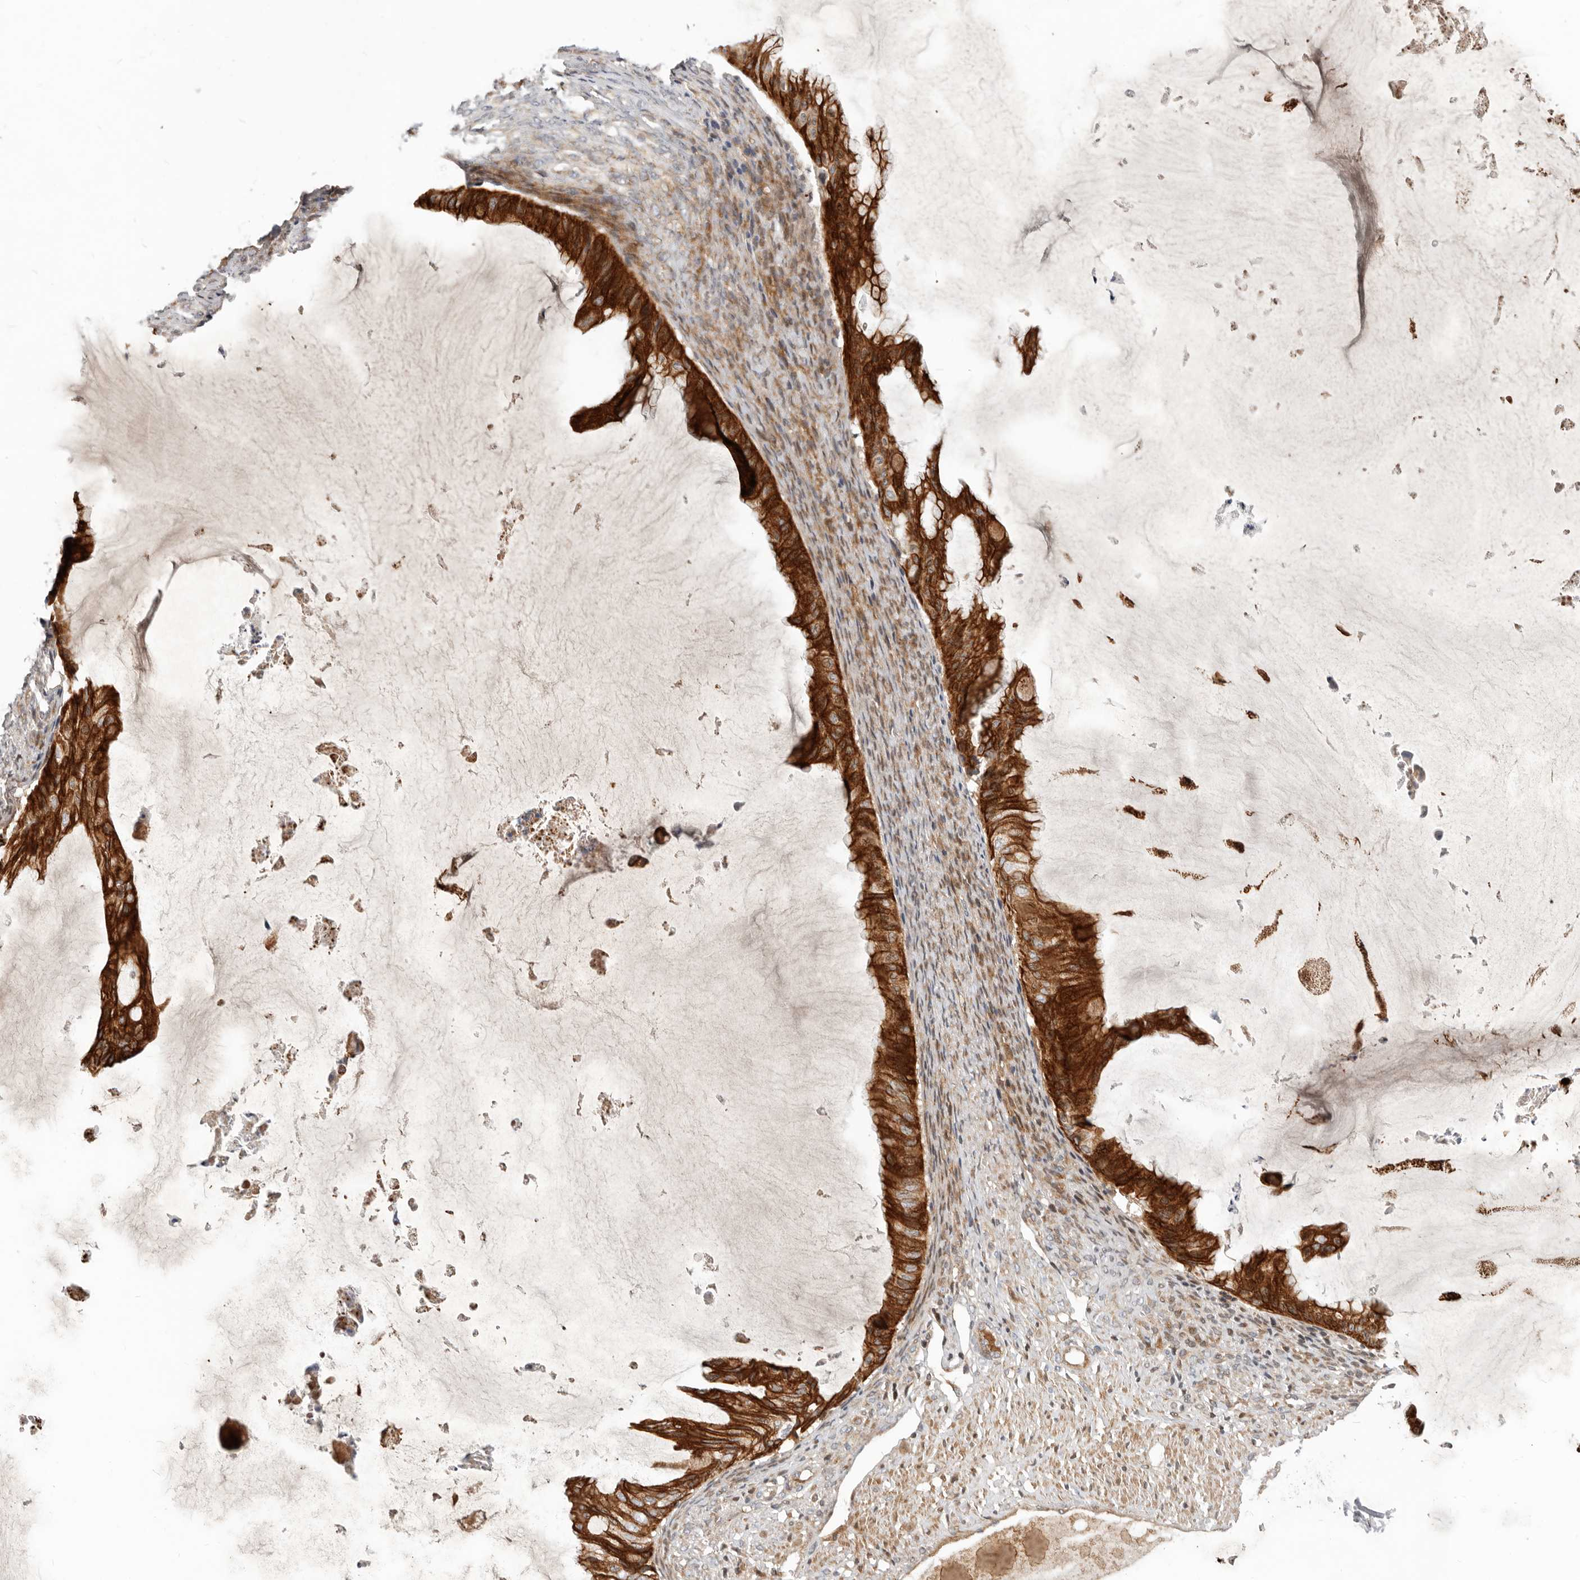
{"staining": {"intensity": "strong", "quantity": ">75%", "location": "cytoplasmic/membranous"}, "tissue": "ovarian cancer", "cell_type": "Tumor cells", "image_type": "cancer", "snomed": [{"axis": "morphology", "description": "Cystadenocarcinoma, mucinous, NOS"}, {"axis": "topography", "description": "Ovary"}], "caption": "Protein positivity by immunohistochemistry (IHC) shows strong cytoplasmic/membranous positivity in approximately >75% of tumor cells in mucinous cystadenocarcinoma (ovarian).", "gene": "NPY4R", "patient": {"sex": "female", "age": 61}}